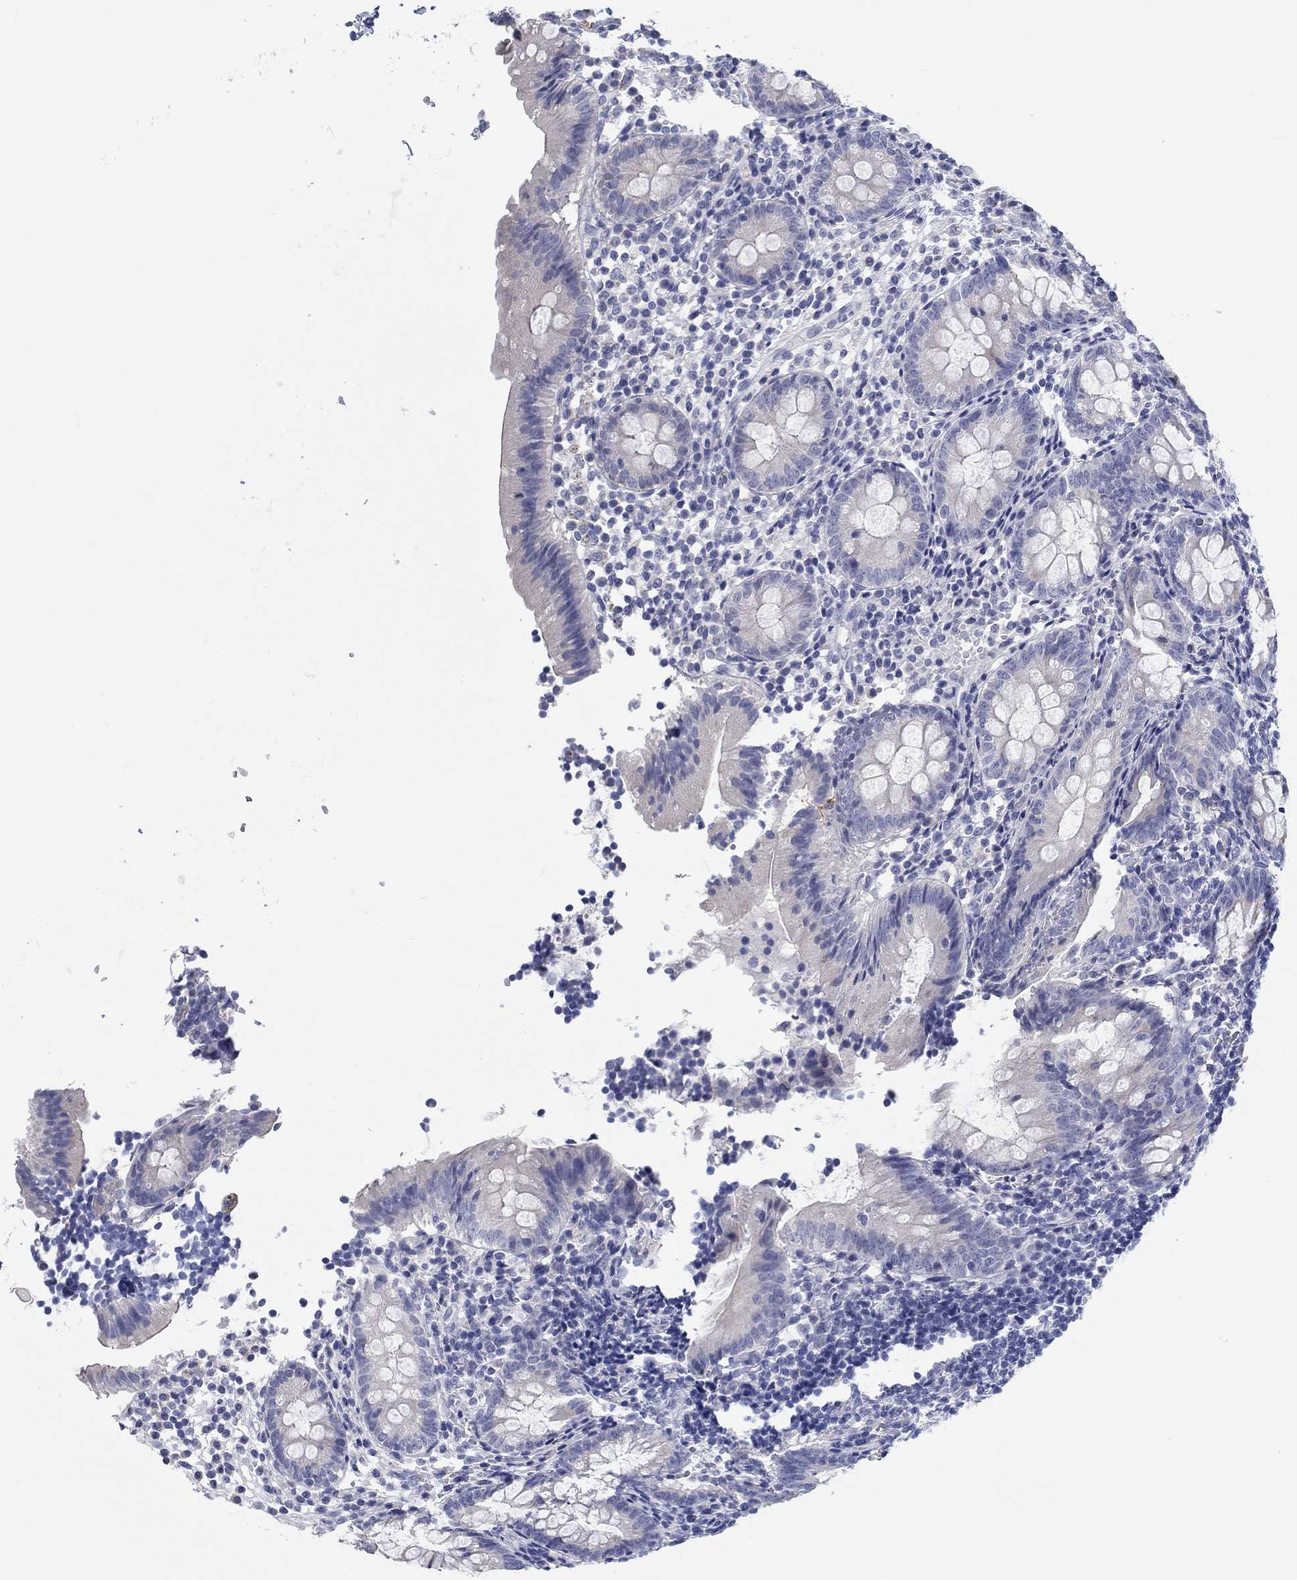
{"staining": {"intensity": "negative", "quantity": "none", "location": "none"}, "tissue": "appendix", "cell_type": "Glandular cells", "image_type": "normal", "snomed": [{"axis": "morphology", "description": "Normal tissue, NOS"}, {"axis": "topography", "description": "Appendix"}], "caption": "The micrograph displays no significant staining in glandular cells of appendix. The staining was performed using DAB to visualize the protein expression in brown, while the nuclei were stained in blue with hematoxylin (Magnification: 20x).", "gene": "LRRC4C", "patient": {"sex": "female", "age": 40}}